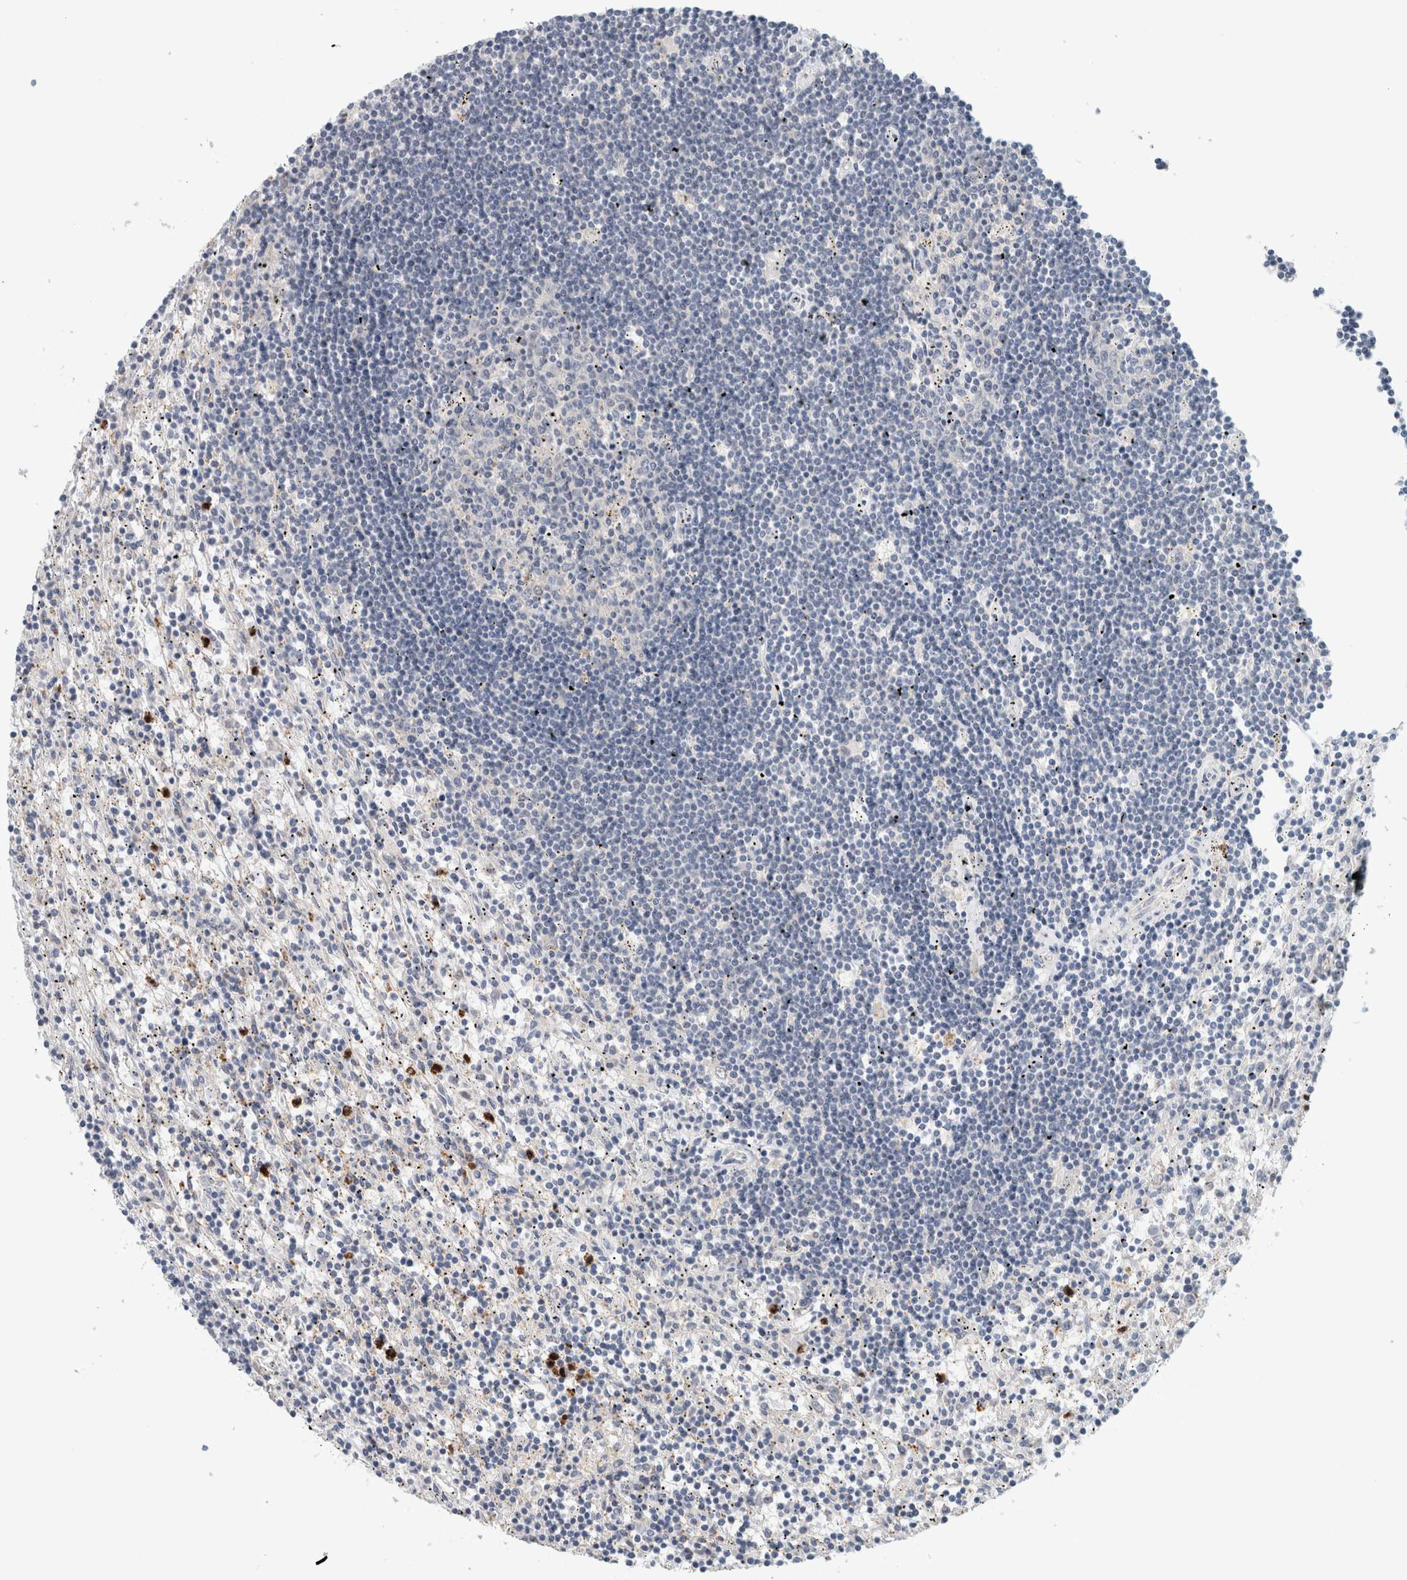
{"staining": {"intensity": "negative", "quantity": "none", "location": "none"}, "tissue": "lymphoma", "cell_type": "Tumor cells", "image_type": "cancer", "snomed": [{"axis": "morphology", "description": "Malignant lymphoma, non-Hodgkin's type, Low grade"}, {"axis": "topography", "description": "Spleen"}], "caption": "Immunohistochemistry of lymphoma displays no staining in tumor cells.", "gene": "CRAT", "patient": {"sex": "male", "age": 76}}